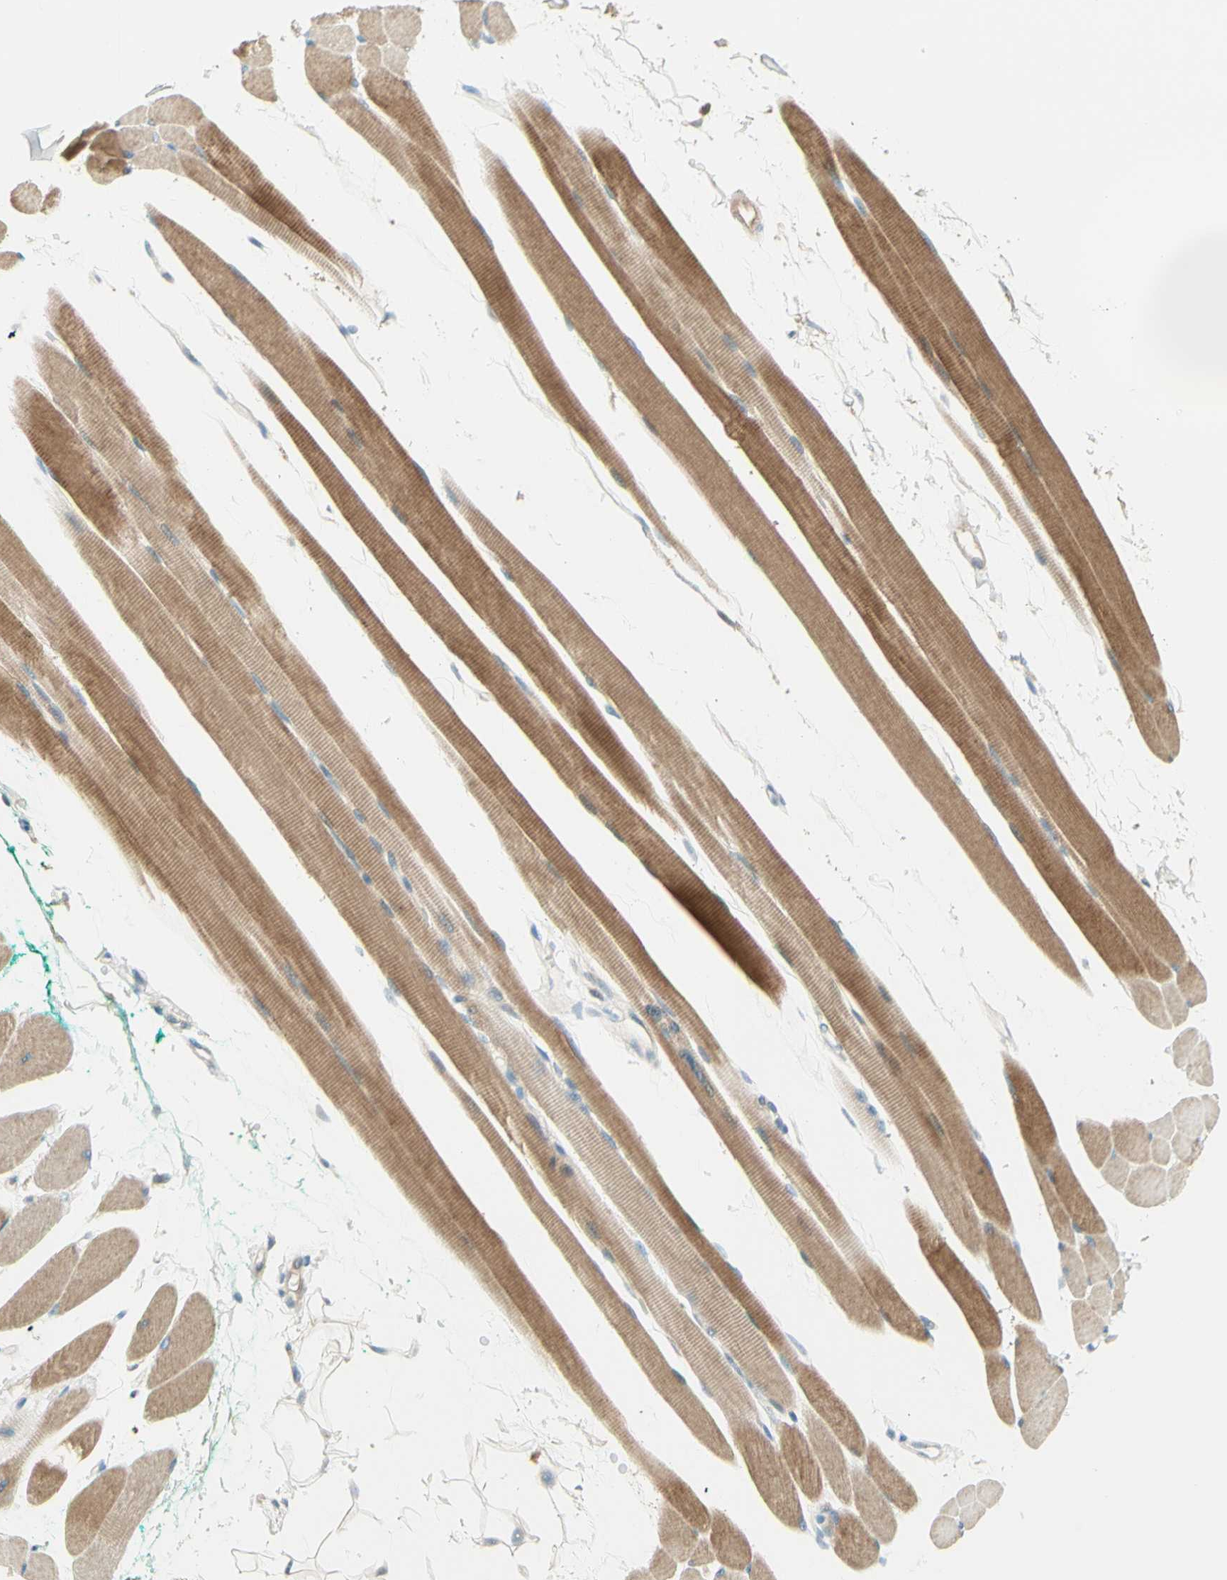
{"staining": {"intensity": "moderate", "quantity": ">75%", "location": "cytoplasmic/membranous"}, "tissue": "skeletal muscle", "cell_type": "Myocytes", "image_type": "normal", "snomed": [{"axis": "morphology", "description": "Normal tissue, NOS"}, {"axis": "topography", "description": "Skeletal muscle"}, {"axis": "topography", "description": "Oral tissue"}, {"axis": "topography", "description": "Peripheral nerve tissue"}], "caption": "IHC micrograph of unremarkable skeletal muscle: human skeletal muscle stained using immunohistochemistry displays medium levels of moderate protein expression localized specifically in the cytoplasmic/membranous of myocytes, appearing as a cytoplasmic/membranous brown color.", "gene": "PROM1", "patient": {"sex": "female", "age": 84}}